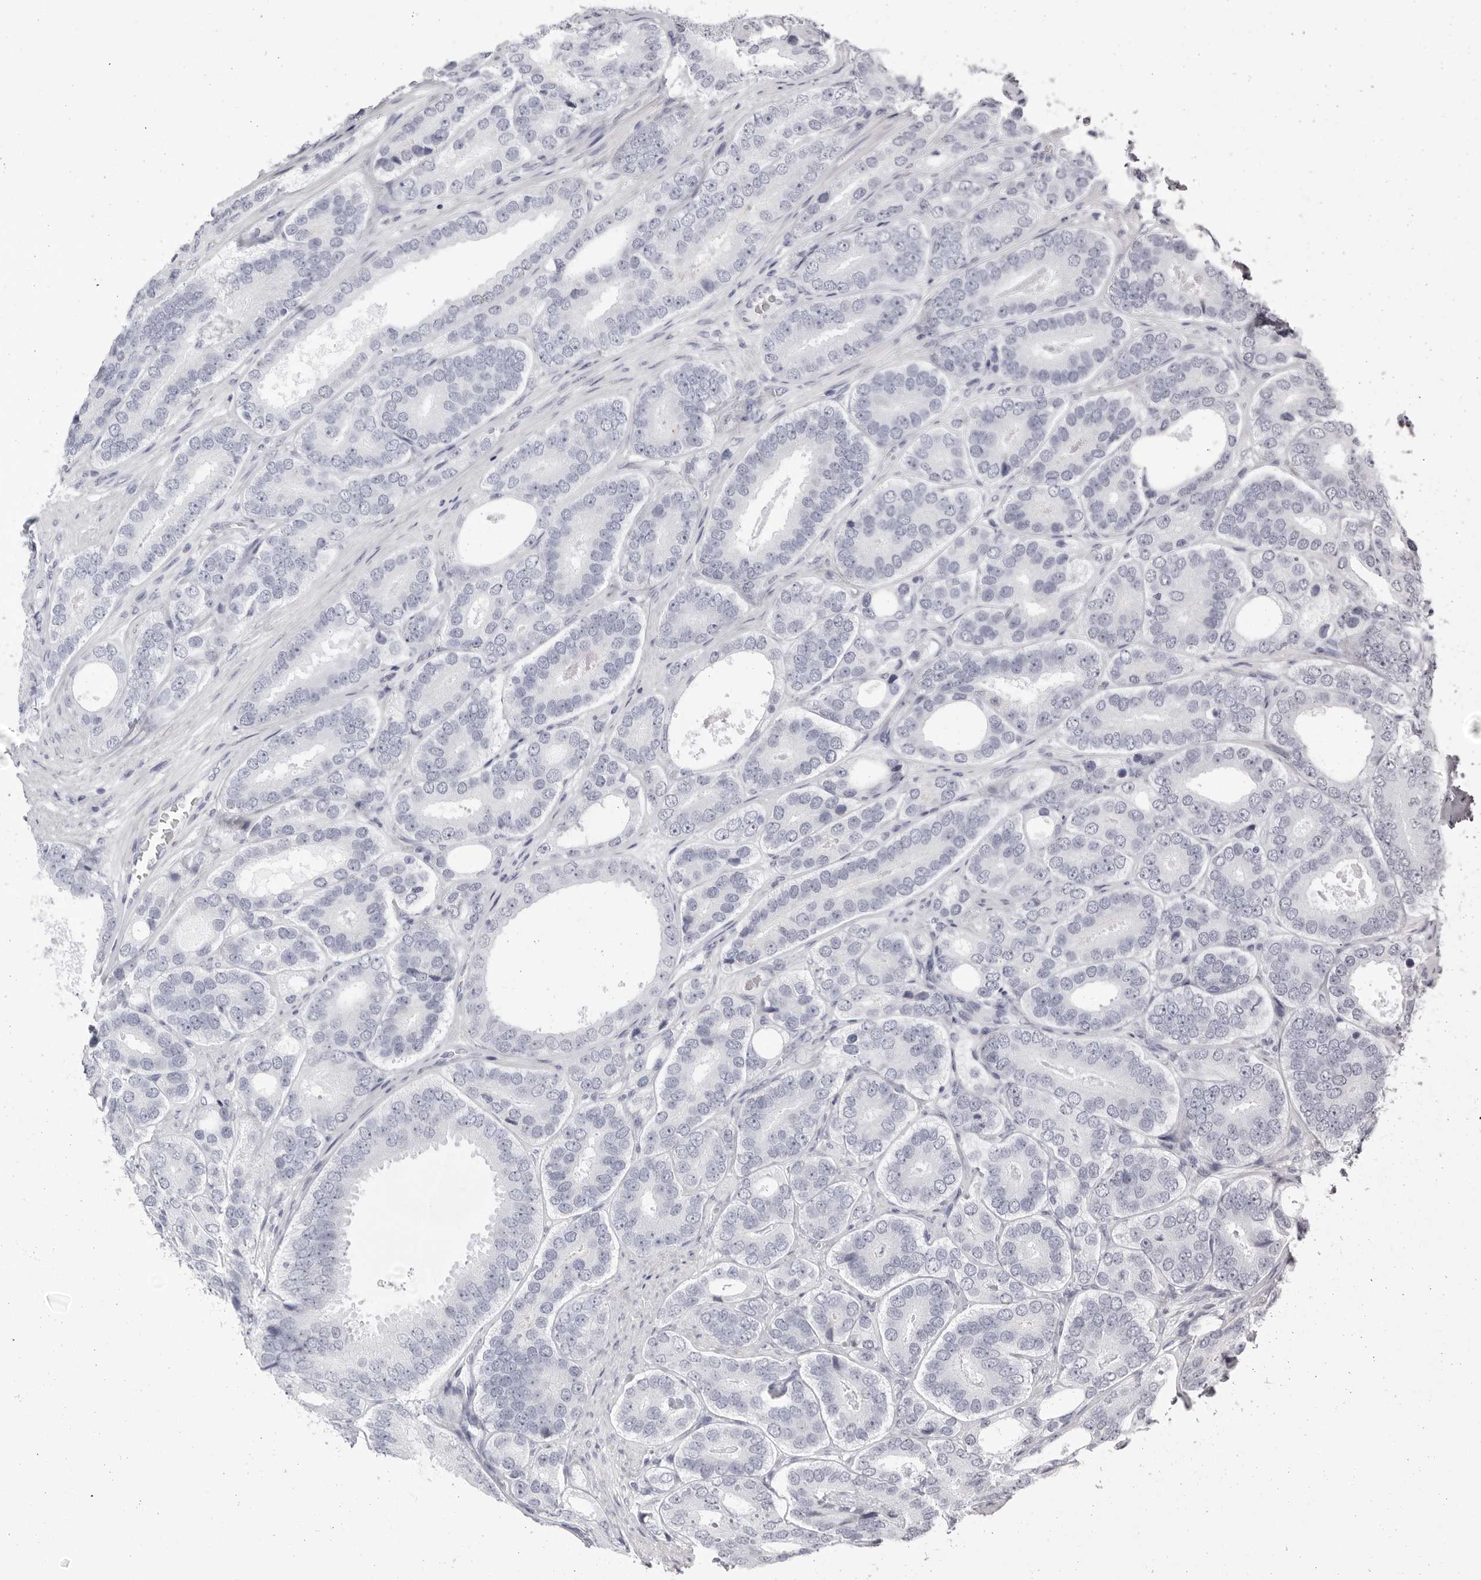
{"staining": {"intensity": "negative", "quantity": "none", "location": "none"}, "tissue": "prostate cancer", "cell_type": "Tumor cells", "image_type": "cancer", "snomed": [{"axis": "morphology", "description": "Adenocarcinoma, High grade"}, {"axis": "topography", "description": "Prostate"}], "caption": "A high-resolution micrograph shows immunohistochemistry staining of high-grade adenocarcinoma (prostate), which reveals no significant positivity in tumor cells. The staining is performed using DAB brown chromogen with nuclei counter-stained in using hematoxylin.", "gene": "TMOD4", "patient": {"sex": "male", "age": 56}}